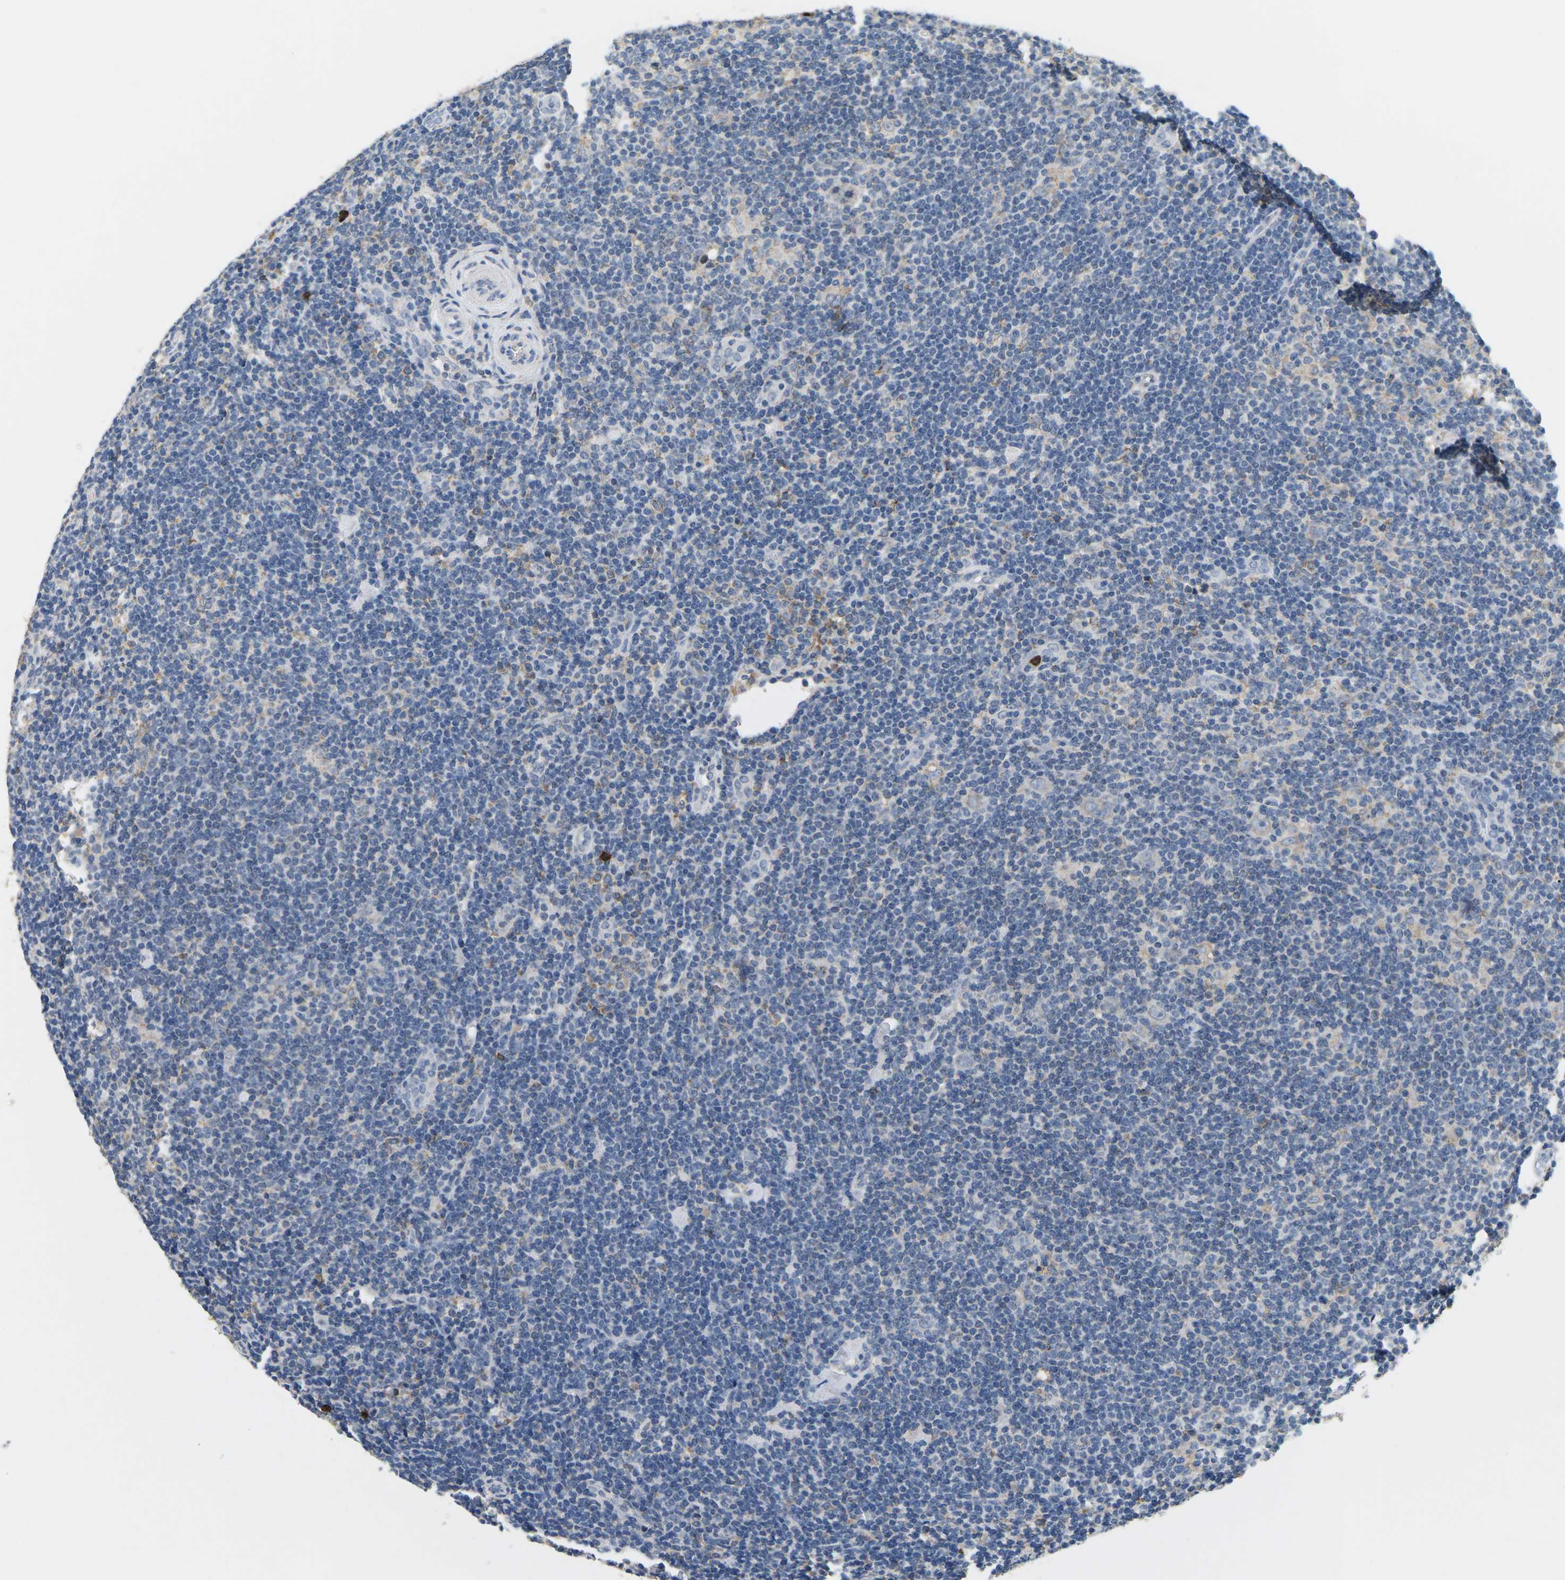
{"staining": {"intensity": "negative", "quantity": "none", "location": "none"}, "tissue": "lymphoma", "cell_type": "Tumor cells", "image_type": "cancer", "snomed": [{"axis": "morphology", "description": "Hodgkin's disease, NOS"}, {"axis": "topography", "description": "Lymph node"}], "caption": "DAB immunohistochemical staining of human lymphoma displays no significant positivity in tumor cells.", "gene": "ADM", "patient": {"sex": "female", "age": 57}}